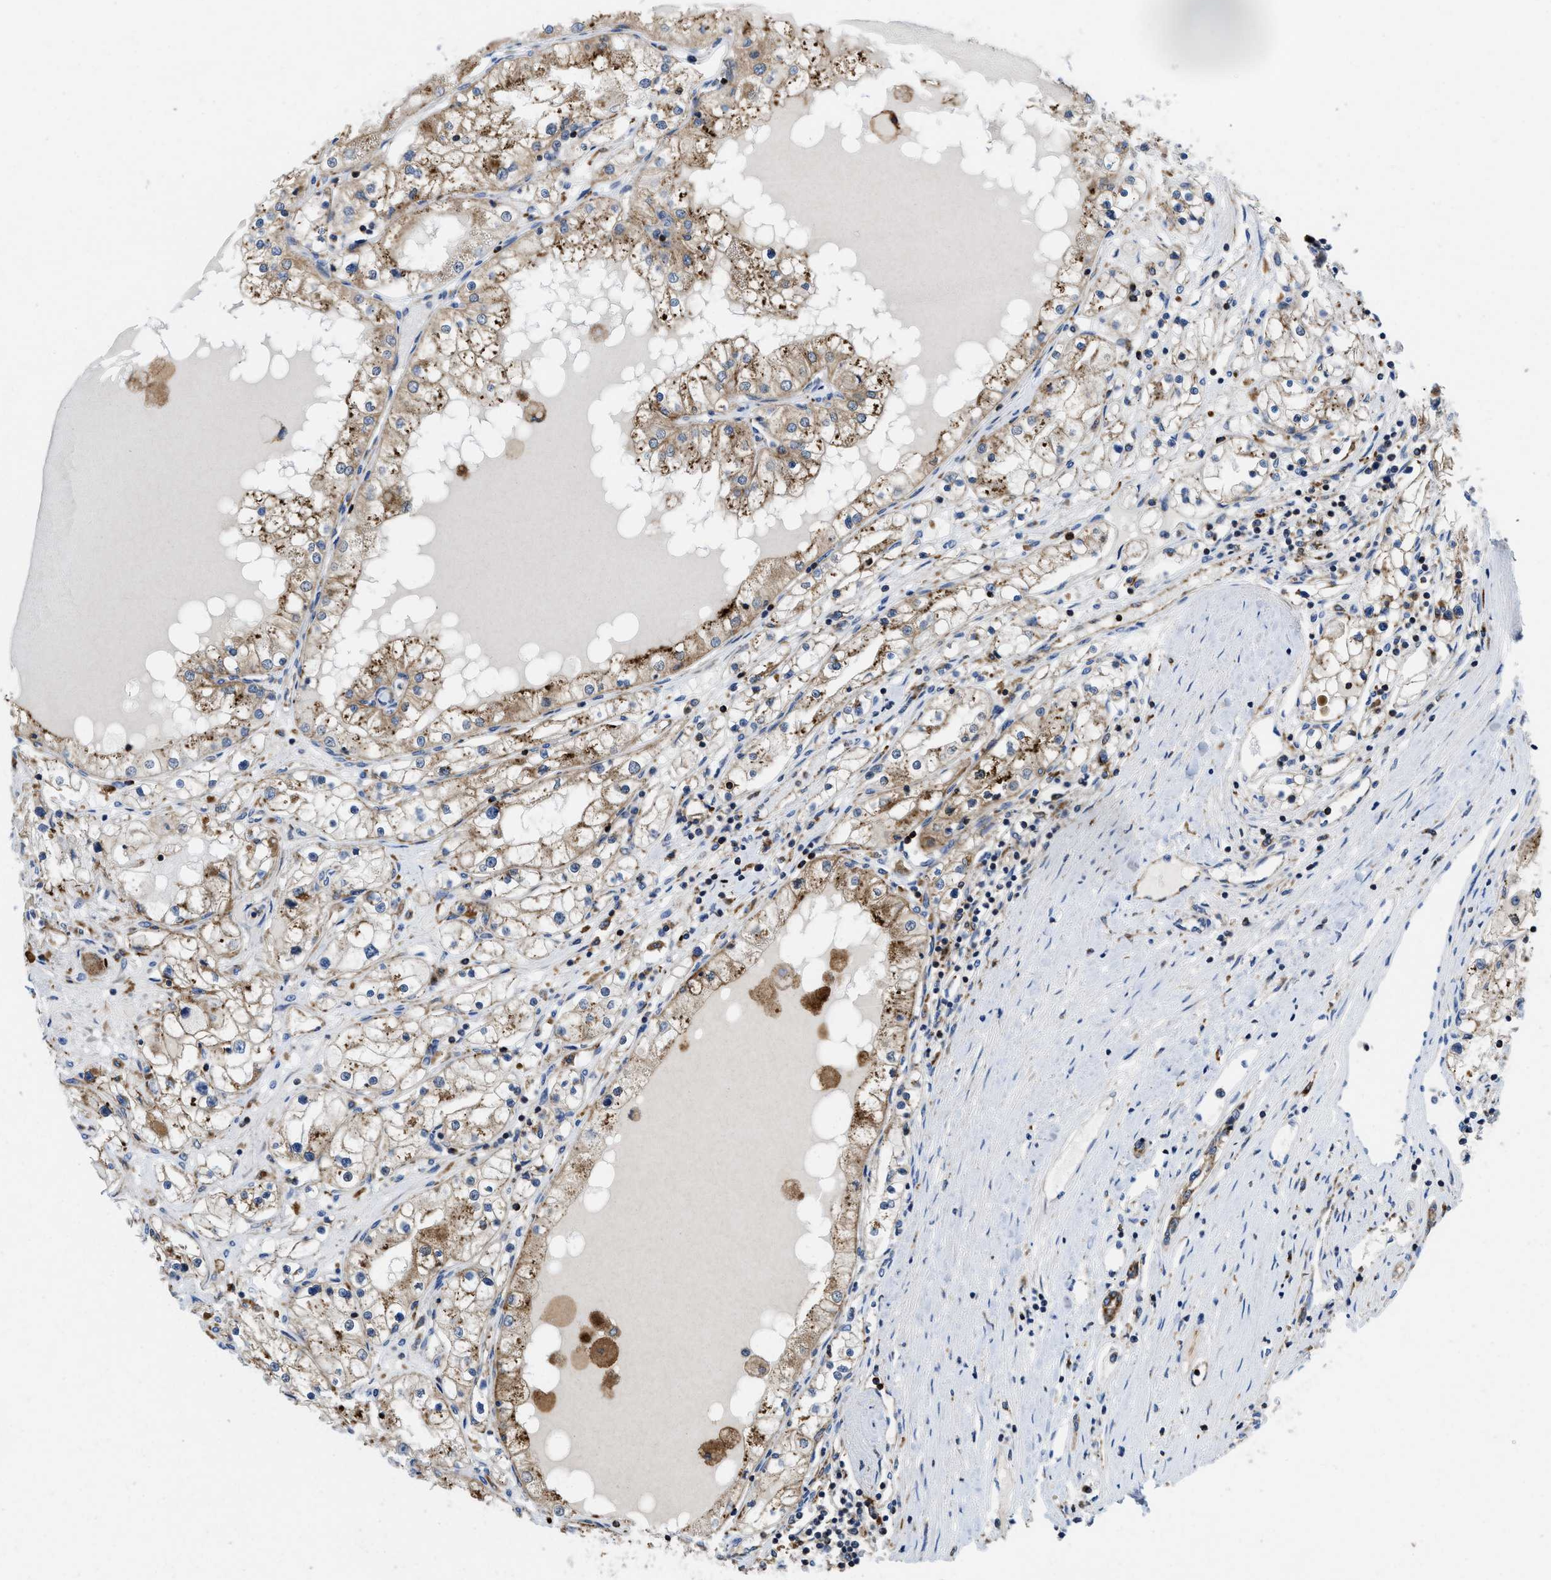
{"staining": {"intensity": "moderate", "quantity": ">75%", "location": "cytoplasmic/membranous"}, "tissue": "renal cancer", "cell_type": "Tumor cells", "image_type": "cancer", "snomed": [{"axis": "morphology", "description": "Adenocarcinoma, NOS"}, {"axis": "topography", "description": "Kidney"}], "caption": "Approximately >75% of tumor cells in renal cancer (adenocarcinoma) demonstrate moderate cytoplasmic/membranous protein staining as visualized by brown immunohistochemical staining.", "gene": "ENPP4", "patient": {"sex": "male", "age": 68}}